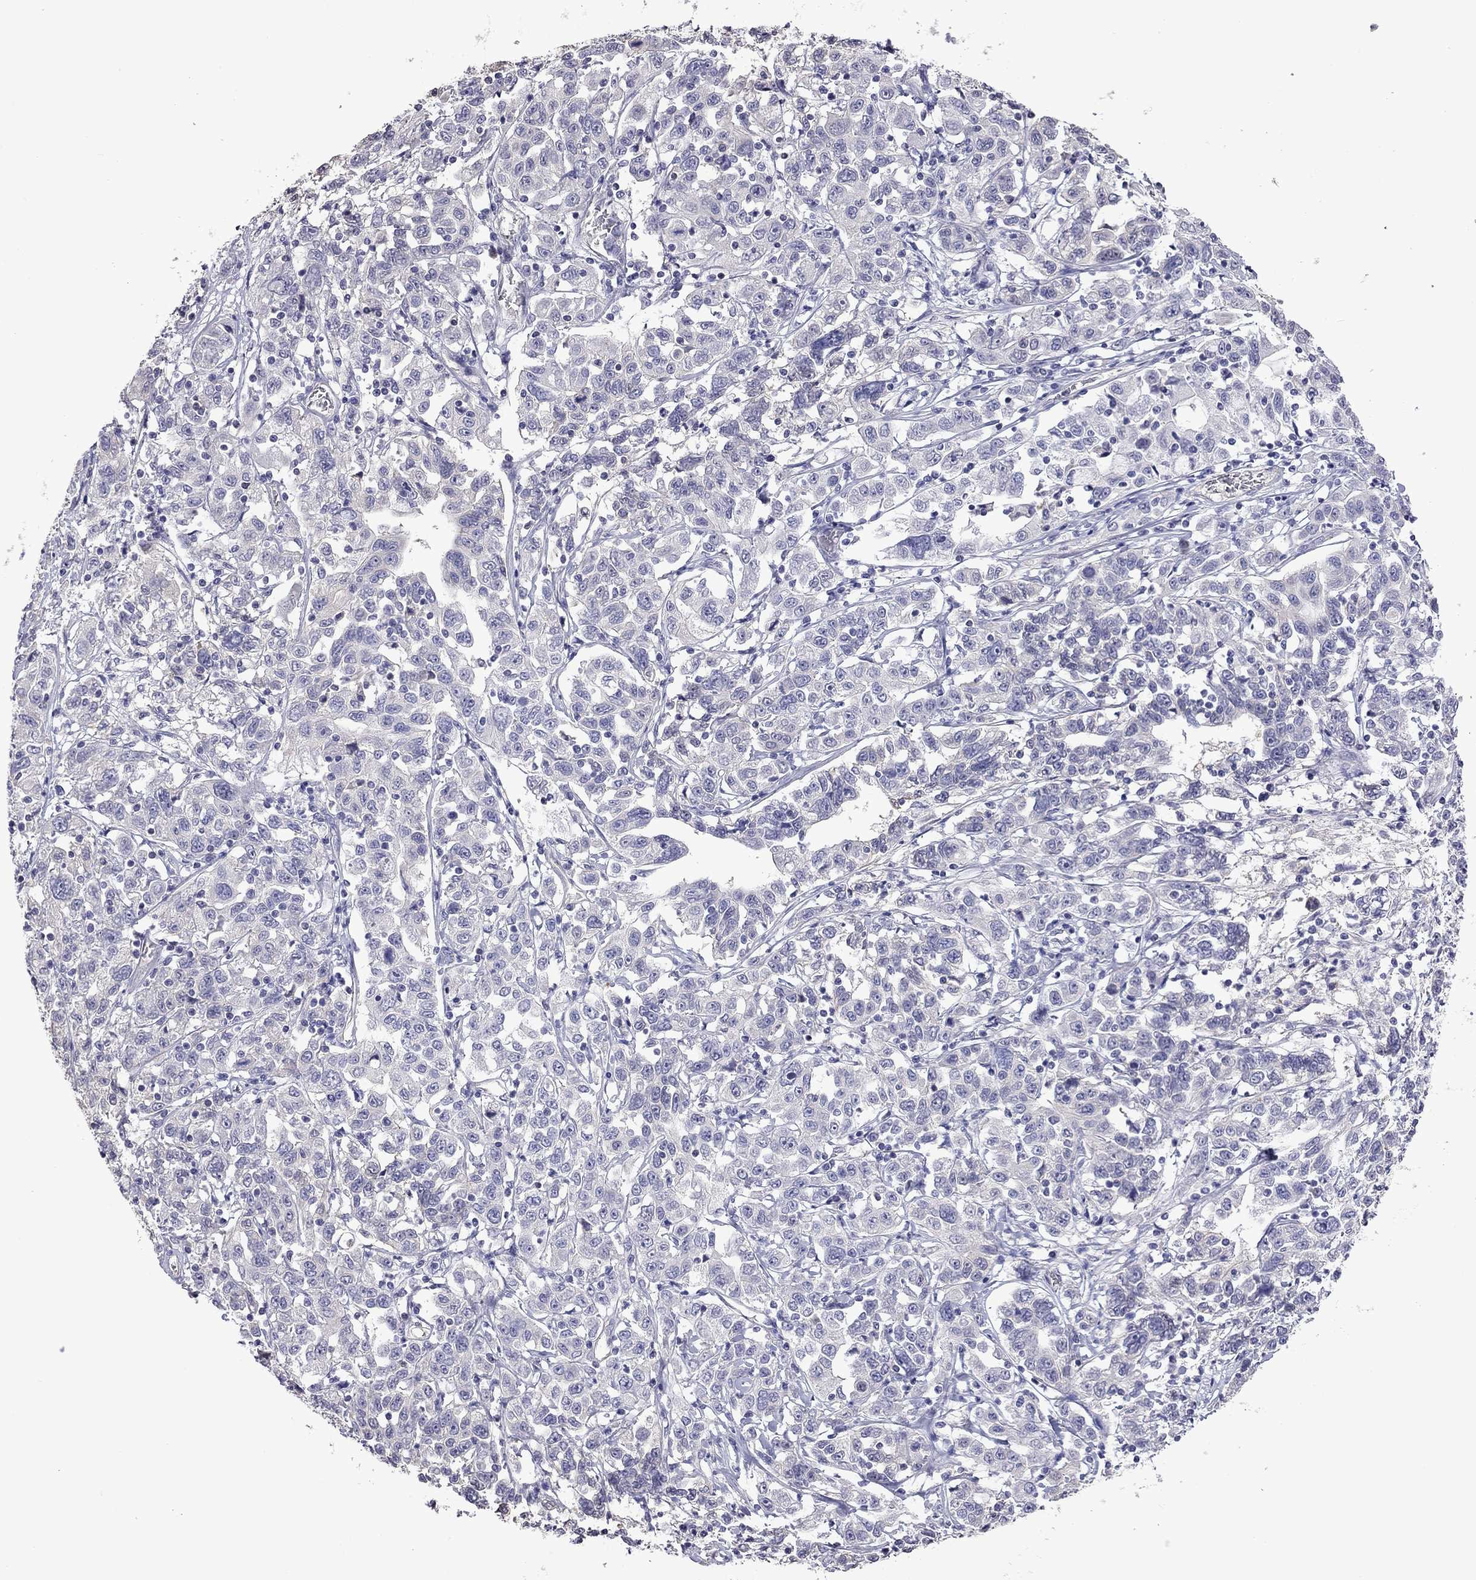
{"staining": {"intensity": "negative", "quantity": "none", "location": "none"}, "tissue": "liver cancer", "cell_type": "Tumor cells", "image_type": "cancer", "snomed": [{"axis": "morphology", "description": "Adenocarcinoma, NOS"}, {"axis": "morphology", "description": "Cholangiocarcinoma"}, {"axis": "topography", "description": "Liver"}], "caption": "Immunohistochemical staining of human cholangiocarcinoma (liver) demonstrates no significant positivity in tumor cells.", "gene": "FEZ1", "patient": {"sex": "male", "age": 64}}